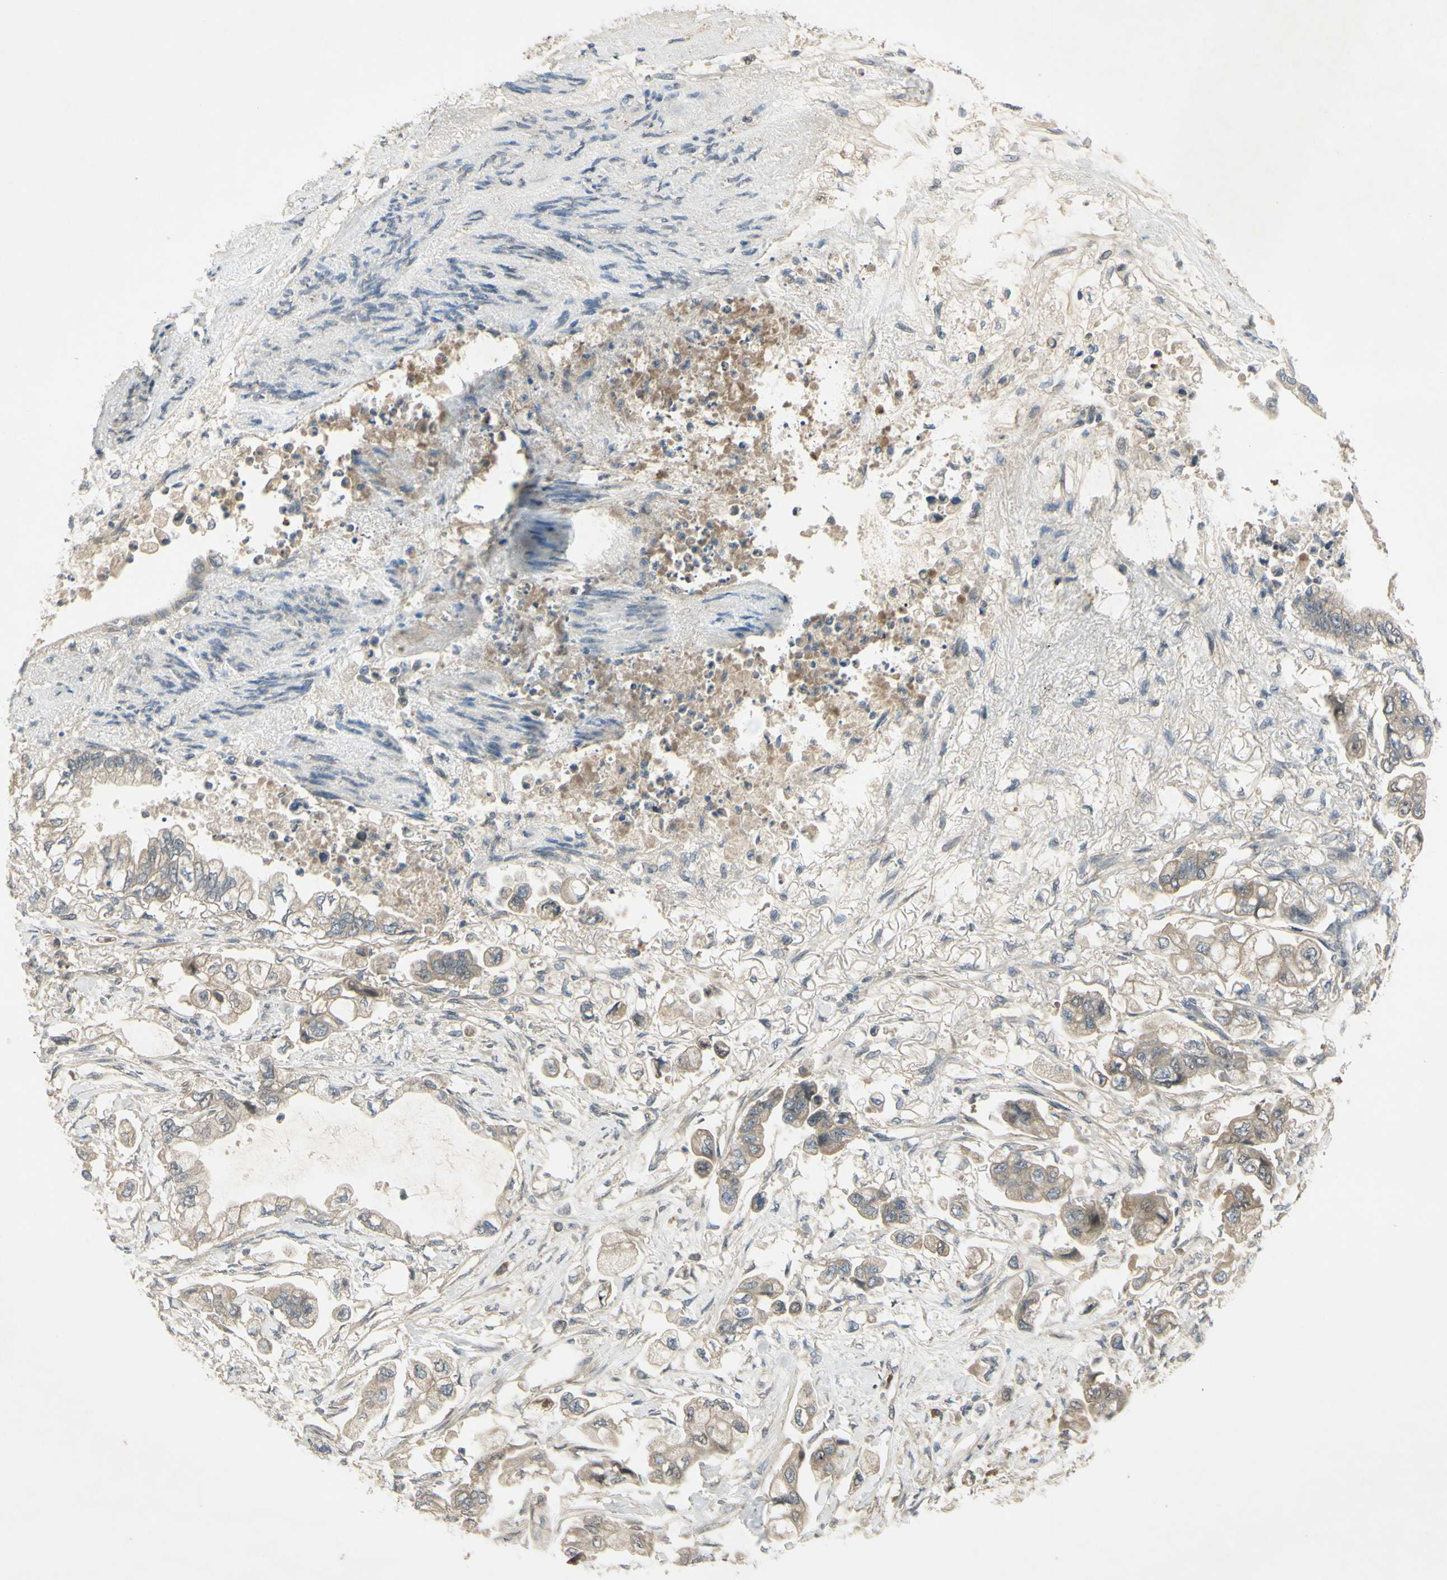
{"staining": {"intensity": "weak", "quantity": "<25%", "location": "nuclear"}, "tissue": "stomach cancer", "cell_type": "Tumor cells", "image_type": "cancer", "snomed": [{"axis": "morphology", "description": "Adenocarcinoma, NOS"}, {"axis": "topography", "description": "Stomach"}], "caption": "Adenocarcinoma (stomach) stained for a protein using IHC shows no expression tumor cells.", "gene": "RAD18", "patient": {"sex": "male", "age": 62}}